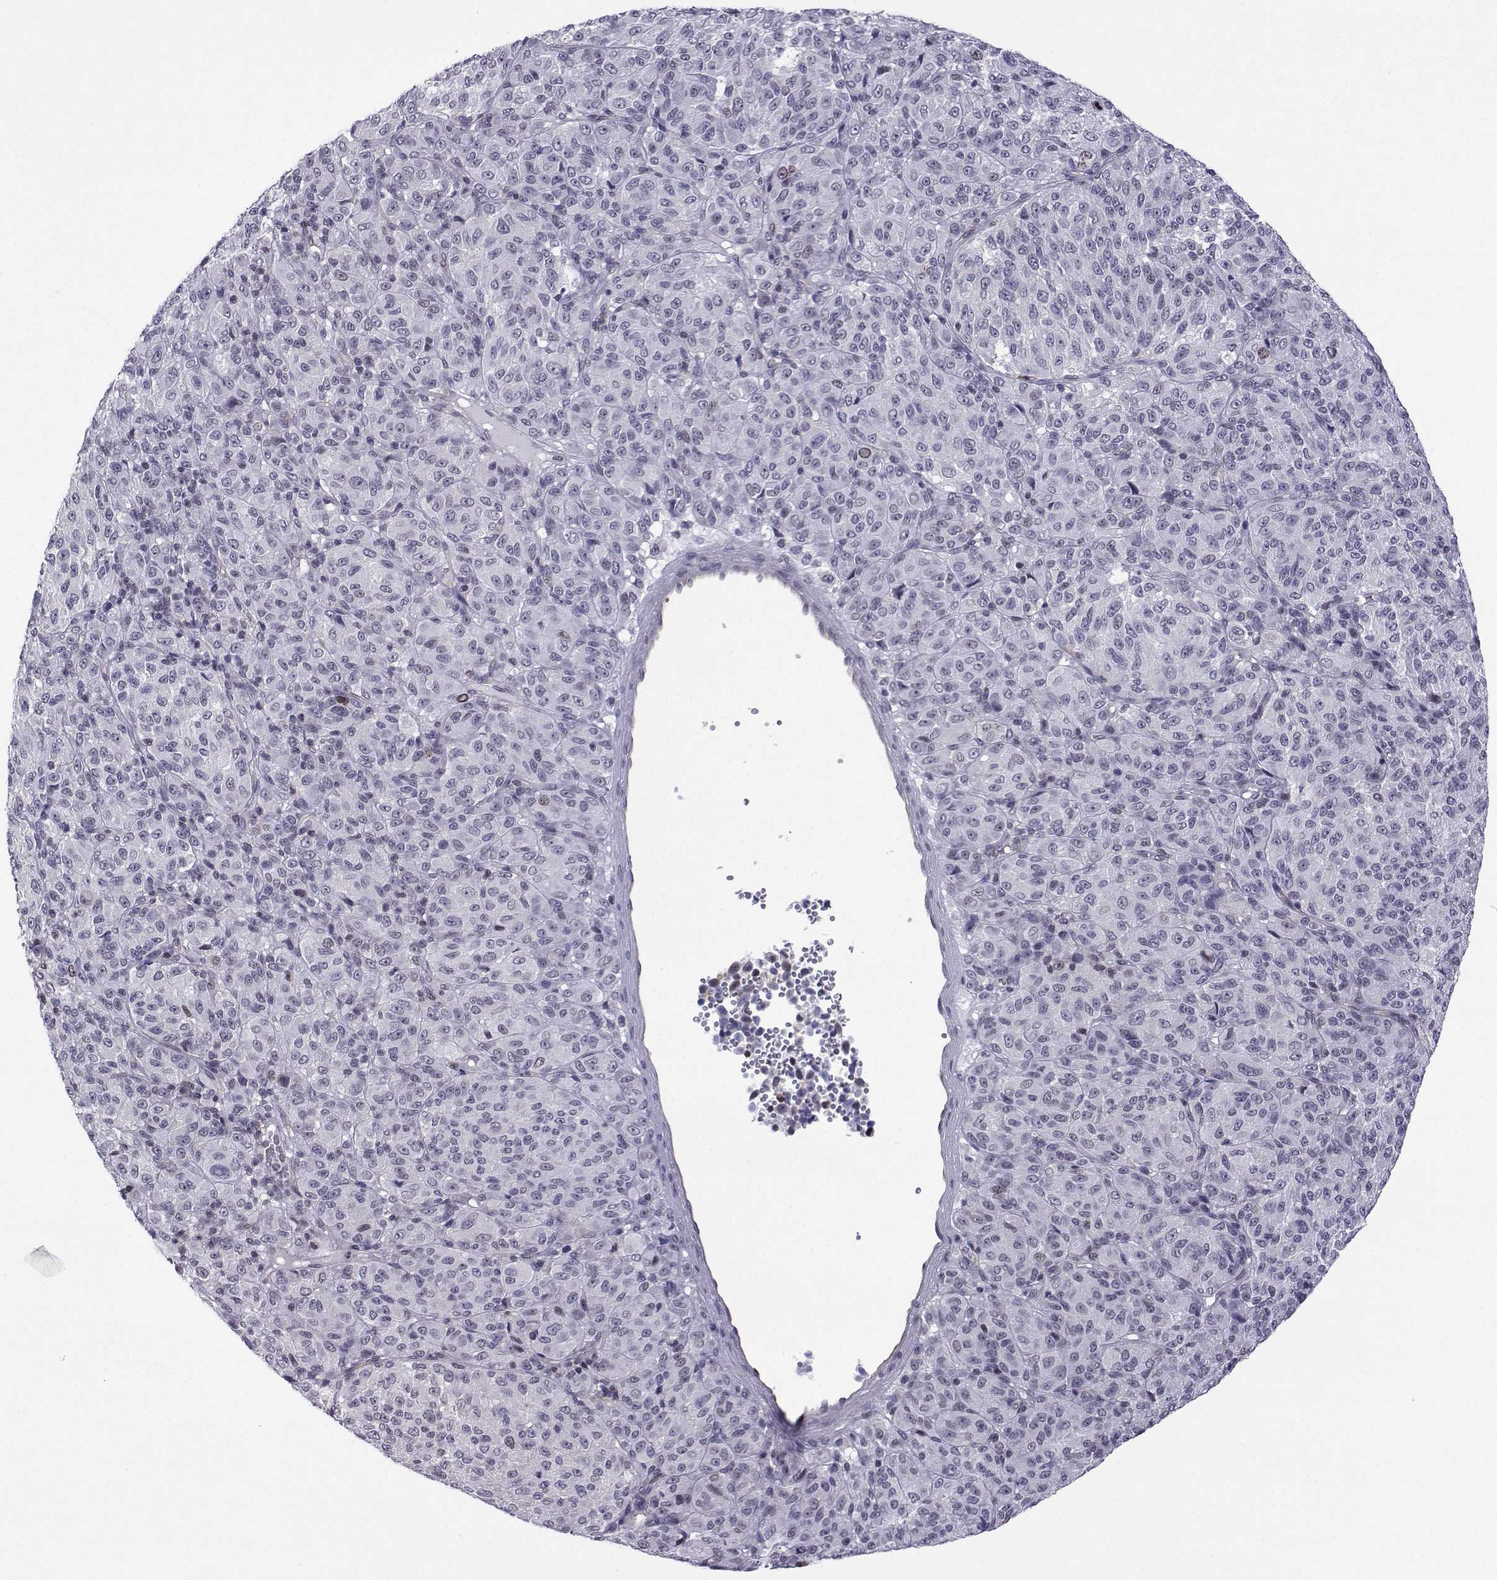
{"staining": {"intensity": "negative", "quantity": "none", "location": "none"}, "tissue": "melanoma", "cell_type": "Tumor cells", "image_type": "cancer", "snomed": [{"axis": "morphology", "description": "Malignant melanoma, Metastatic site"}, {"axis": "topography", "description": "Brain"}], "caption": "Tumor cells show no significant expression in melanoma.", "gene": "INCENP", "patient": {"sex": "female", "age": 56}}